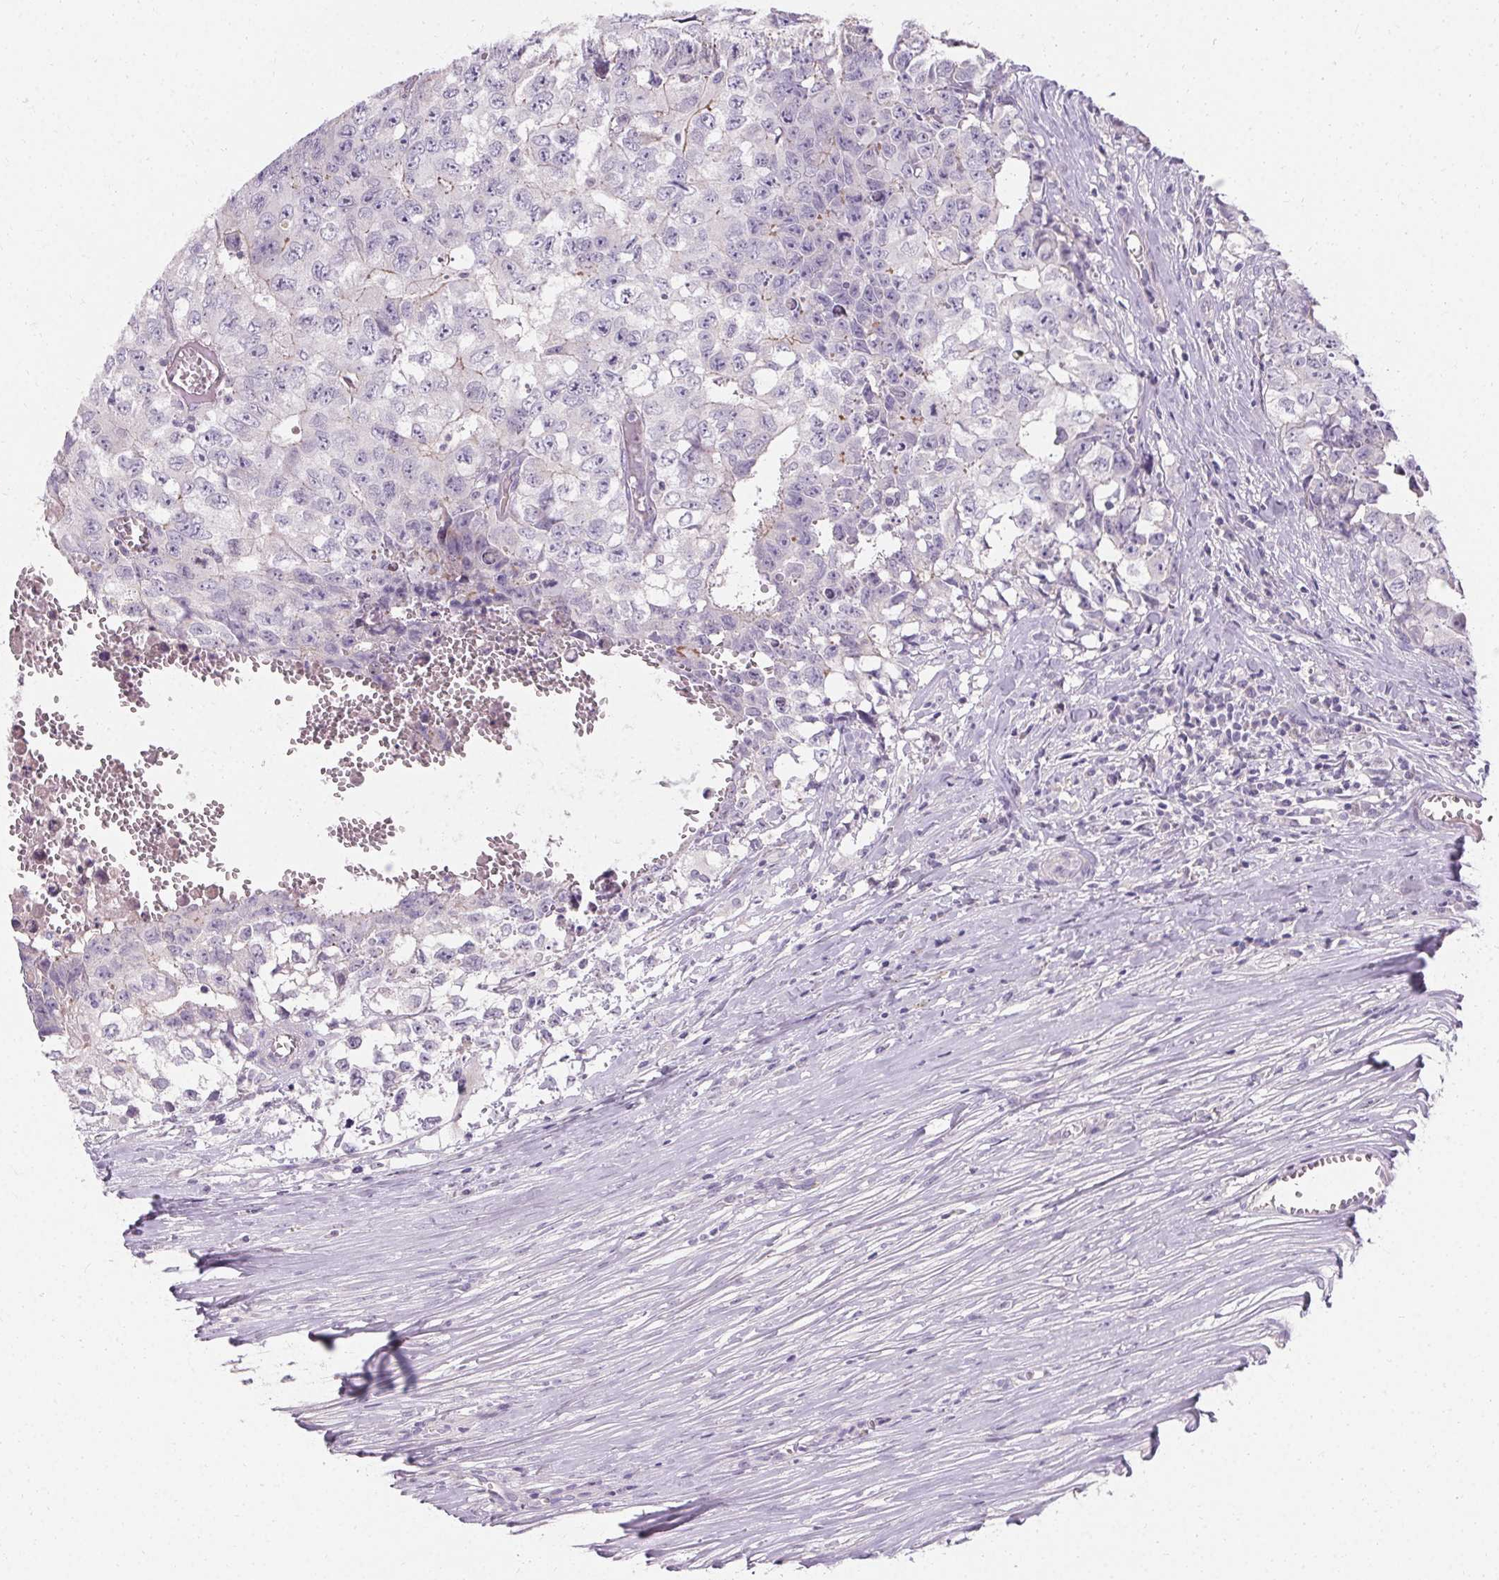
{"staining": {"intensity": "negative", "quantity": "none", "location": "none"}, "tissue": "testis cancer", "cell_type": "Tumor cells", "image_type": "cancer", "snomed": [{"axis": "morphology", "description": "Carcinoma, Embryonal, NOS"}, {"axis": "morphology", "description": "Teratoma, malignant, NOS"}, {"axis": "topography", "description": "Testis"}], "caption": "A high-resolution photomicrograph shows IHC staining of testis embryonal carcinoma, which displays no significant positivity in tumor cells.", "gene": "TRIP13", "patient": {"sex": "male", "age": 24}}